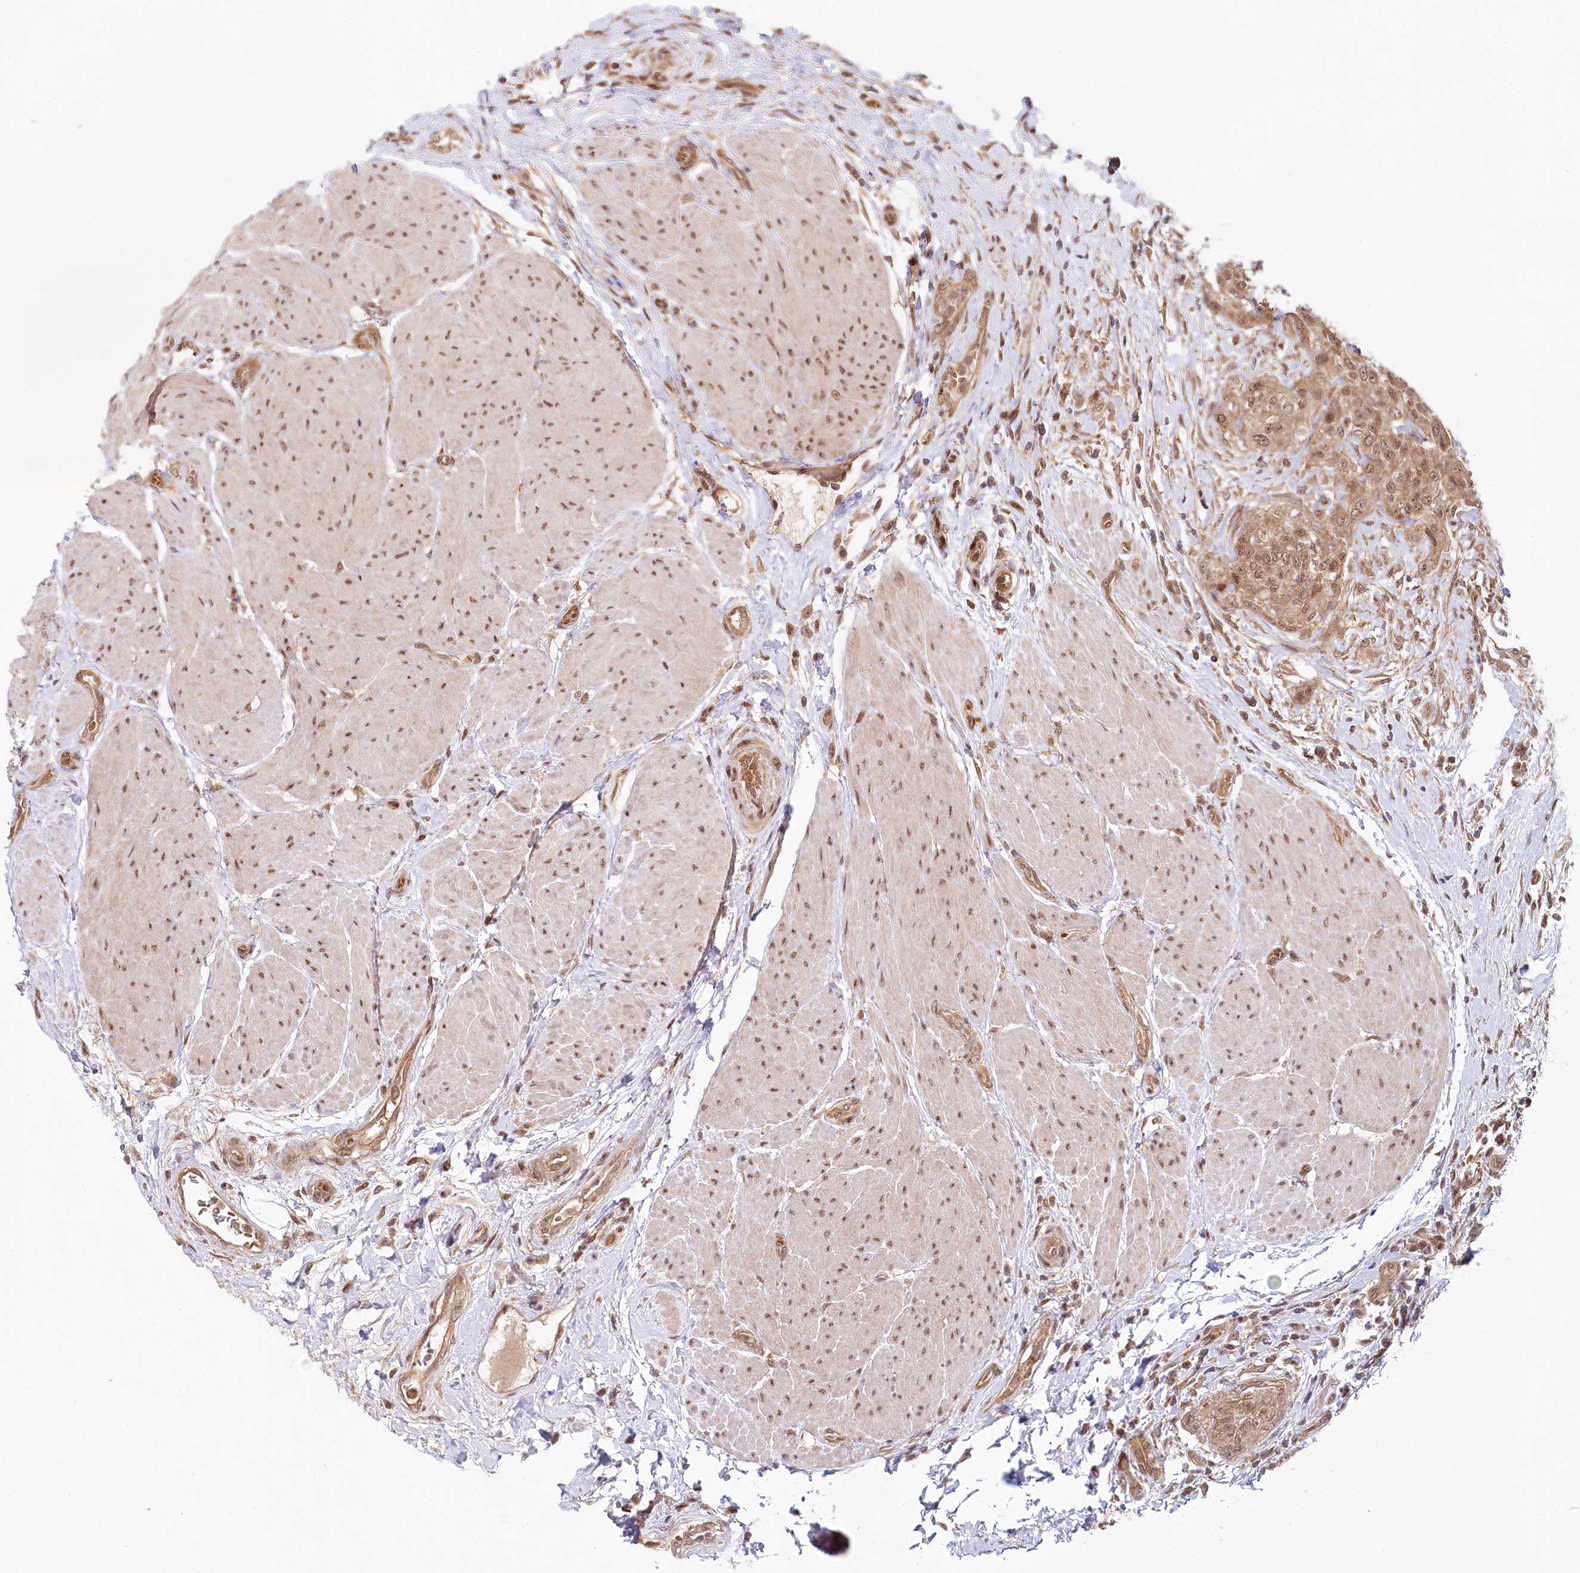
{"staining": {"intensity": "moderate", "quantity": ">75%", "location": "cytoplasmic/membranous,nuclear"}, "tissue": "urothelial cancer", "cell_type": "Tumor cells", "image_type": "cancer", "snomed": [{"axis": "morphology", "description": "Normal tissue, NOS"}, {"axis": "morphology", "description": "Urothelial carcinoma, NOS"}, {"axis": "topography", "description": "Urinary bladder"}, {"axis": "topography", "description": "Peripheral nerve tissue"}], "caption": "Immunohistochemistry (IHC) histopathology image of neoplastic tissue: urothelial cancer stained using IHC demonstrates medium levels of moderate protein expression localized specifically in the cytoplasmic/membranous and nuclear of tumor cells, appearing as a cytoplasmic/membranous and nuclear brown color.", "gene": "CCDC65", "patient": {"sex": "male", "age": 35}}